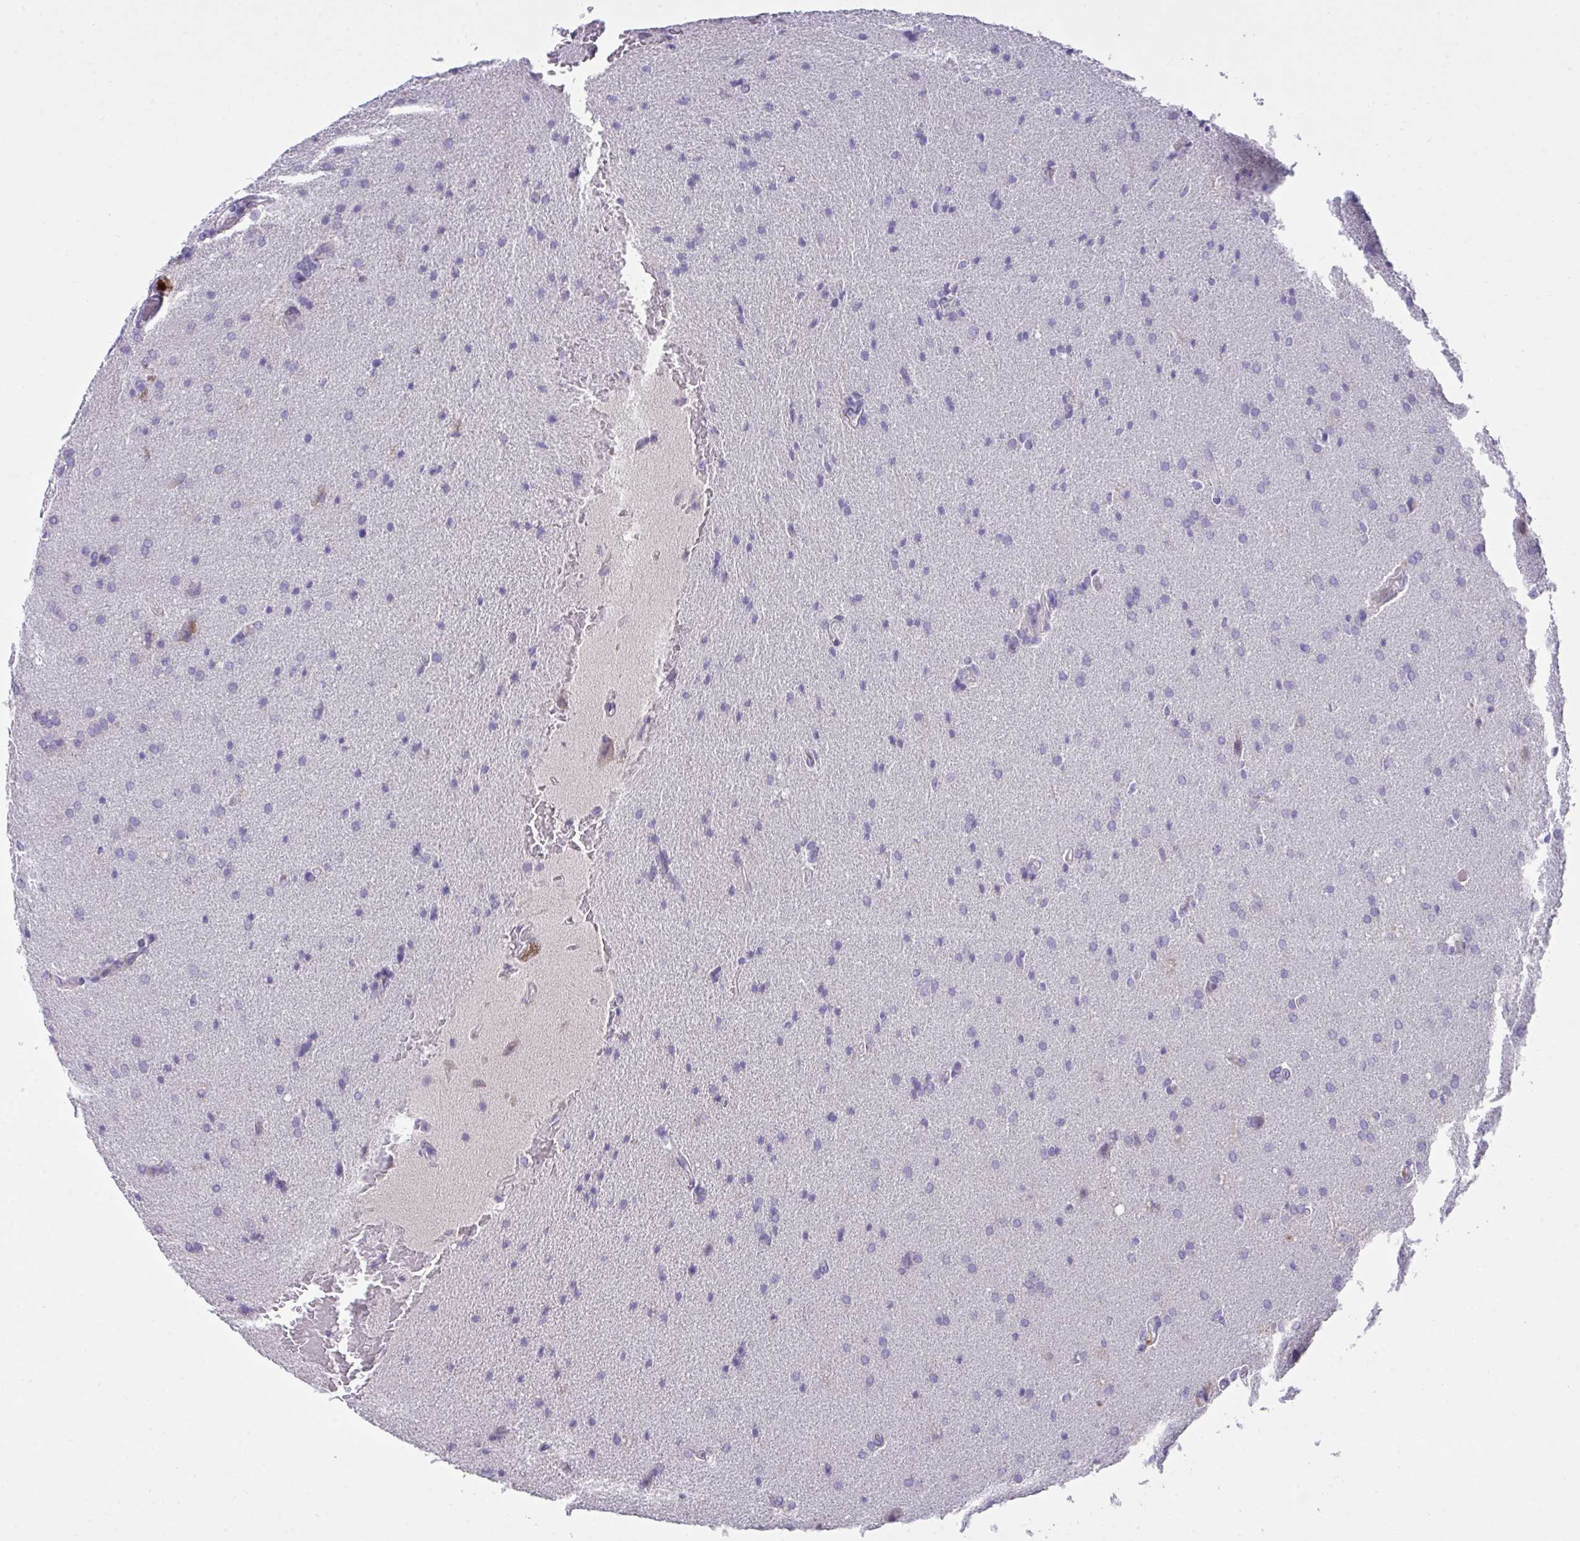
{"staining": {"intensity": "negative", "quantity": "none", "location": "none"}, "tissue": "glioma", "cell_type": "Tumor cells", "image_type": "cancer", "snomed": [{"axis": "morphology", "description": "Glioma, malignant, High grade"}, {"axis": "topography", "description": "Brain"}], "caption": "High magnification brightfield microscopy of glioma stained with DAB (3,3'-diaminobenzidine) (brown) and counterstained with hematoxylin (blue): tumor cells show no significant positivity.", "gene": "MED9", "patient": {"sex": "male", "age": 56}}